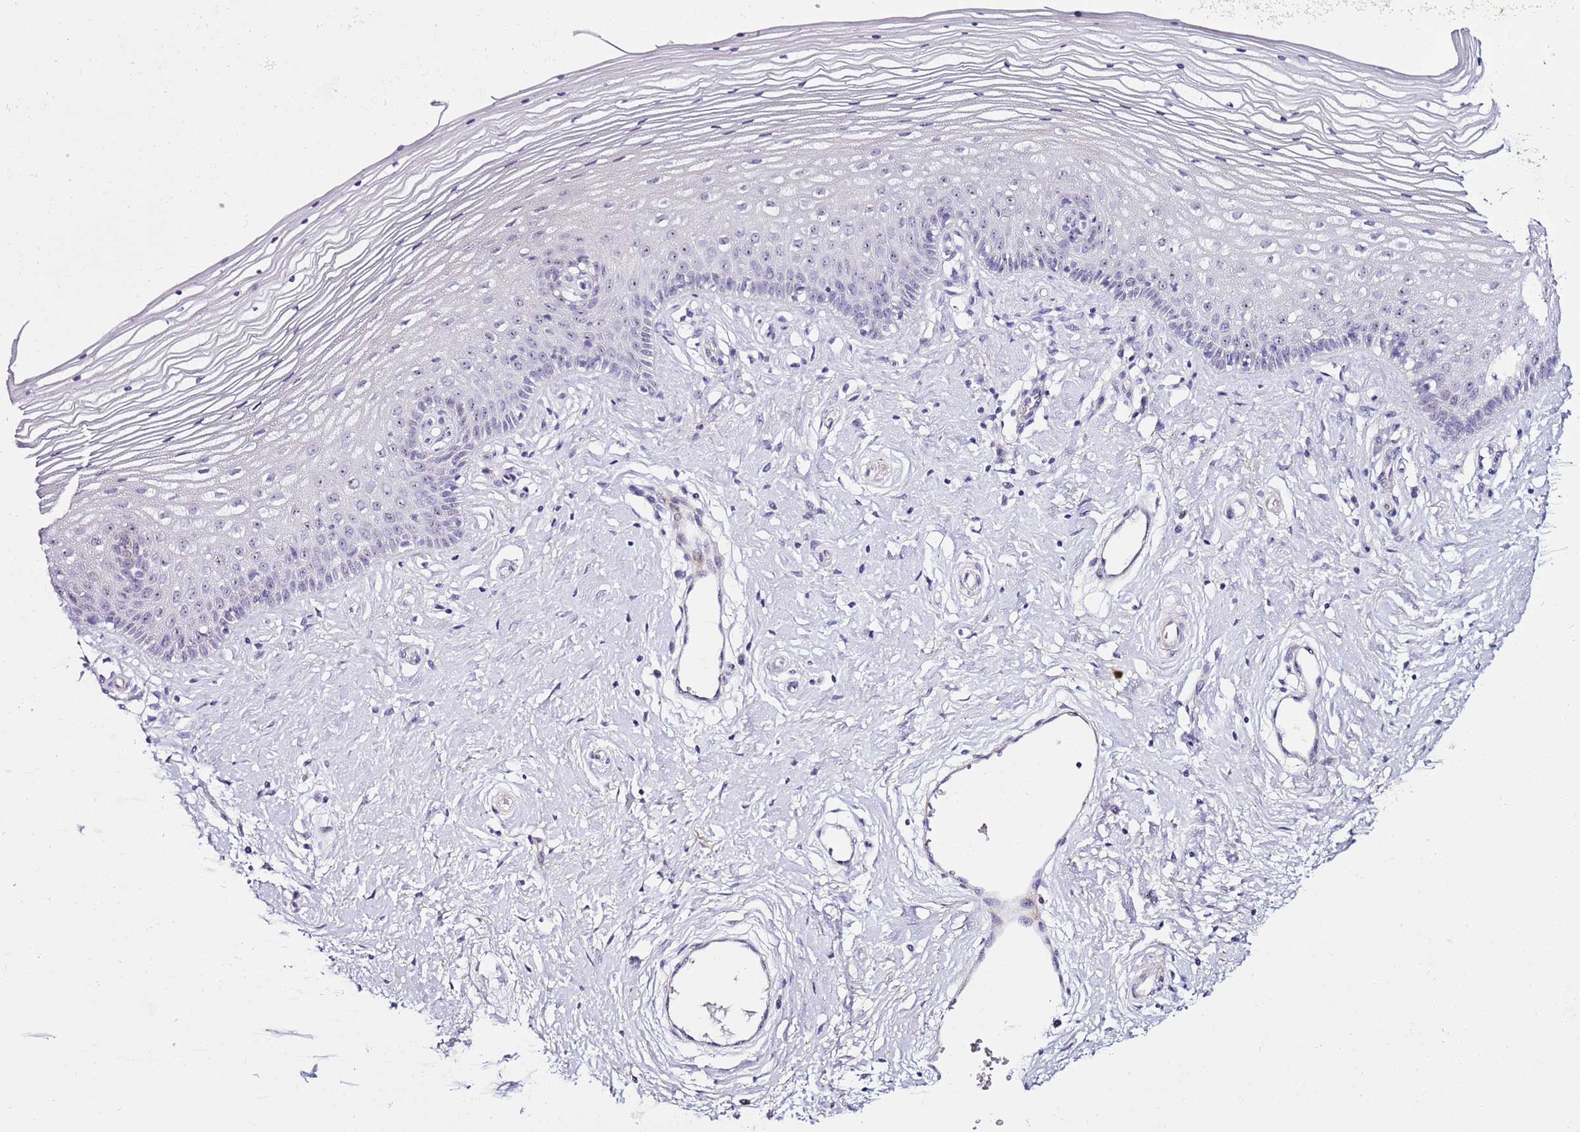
{"staining": {"intensity": "negative", "quantity": "none", "location": "none"}, "tissue": "vagina", "cell_type": "Squamous epithelial cells", "image_type": "normal", "snomed": [{"axis": "morphology", "description": "Normal tissue, NOS"}, {"axis": "topography", "description": "Vagina"}], "caption": "An IHC histopathology image of benign vagina is shown. There is no staining in squamous epithelial cells of vagina.", "gene": "HGD", "patient": {"sex": "female", "age": 46}}